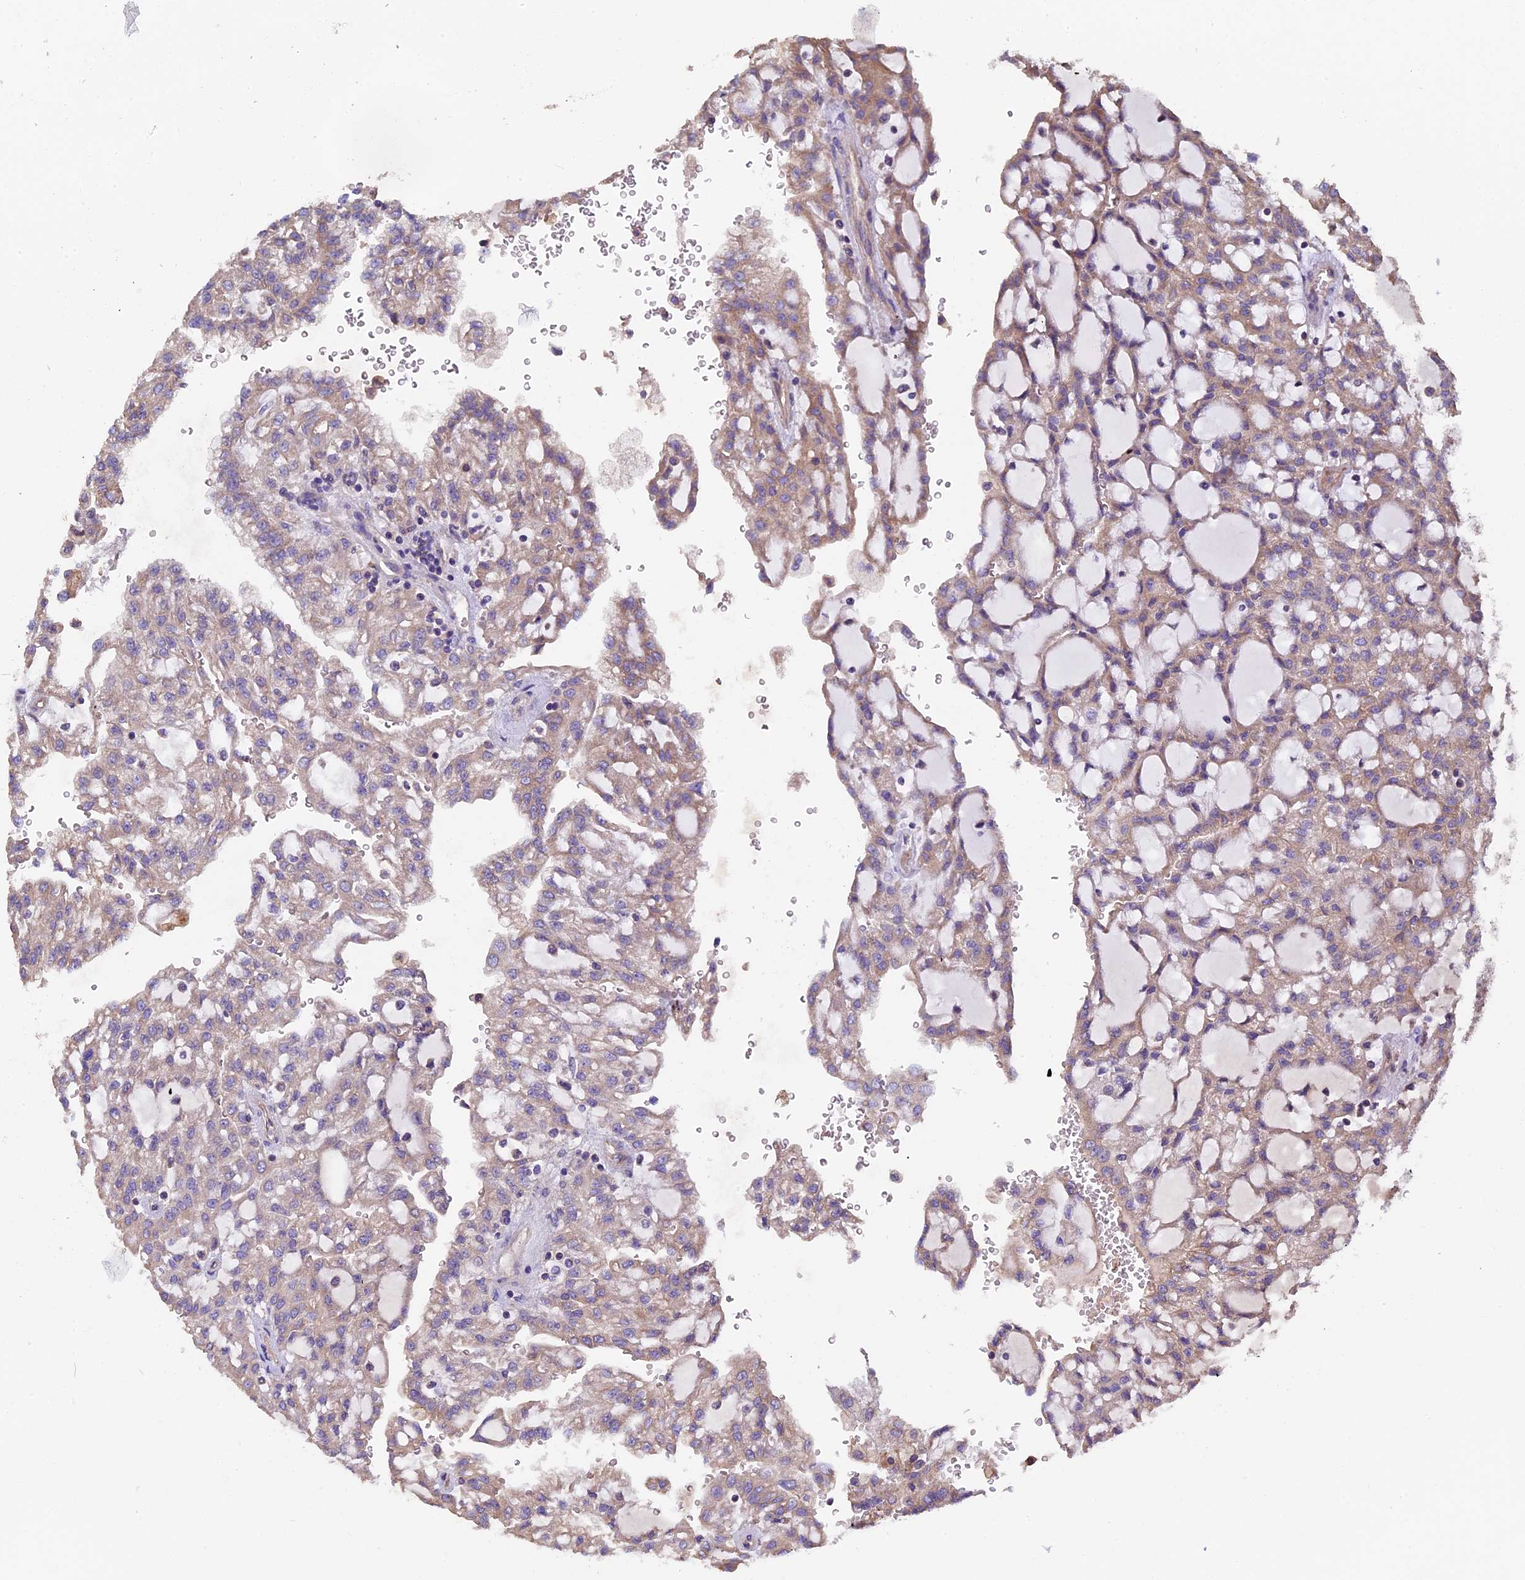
{"staining": {"intensity": "weak", "quantity": ">75%", "location": "cytoplasmic/membranous"}, "tissue": "renal cancer", "cell_type": "Tumor cells", "image_type": "cancer", "snomed": [{"axis": "morphology", "description": "Adenocarcinoma, NOS"}, {"axis": "topography", "description": "Kidney"}], "caption": "Protein staining exhibits weak cytoplasmic/membranous staining in approximately >75% of tumor cells in renal adenocarcinoma.", "gene": "CCDC153", "patient": {"sex": "male", "age": 63}}